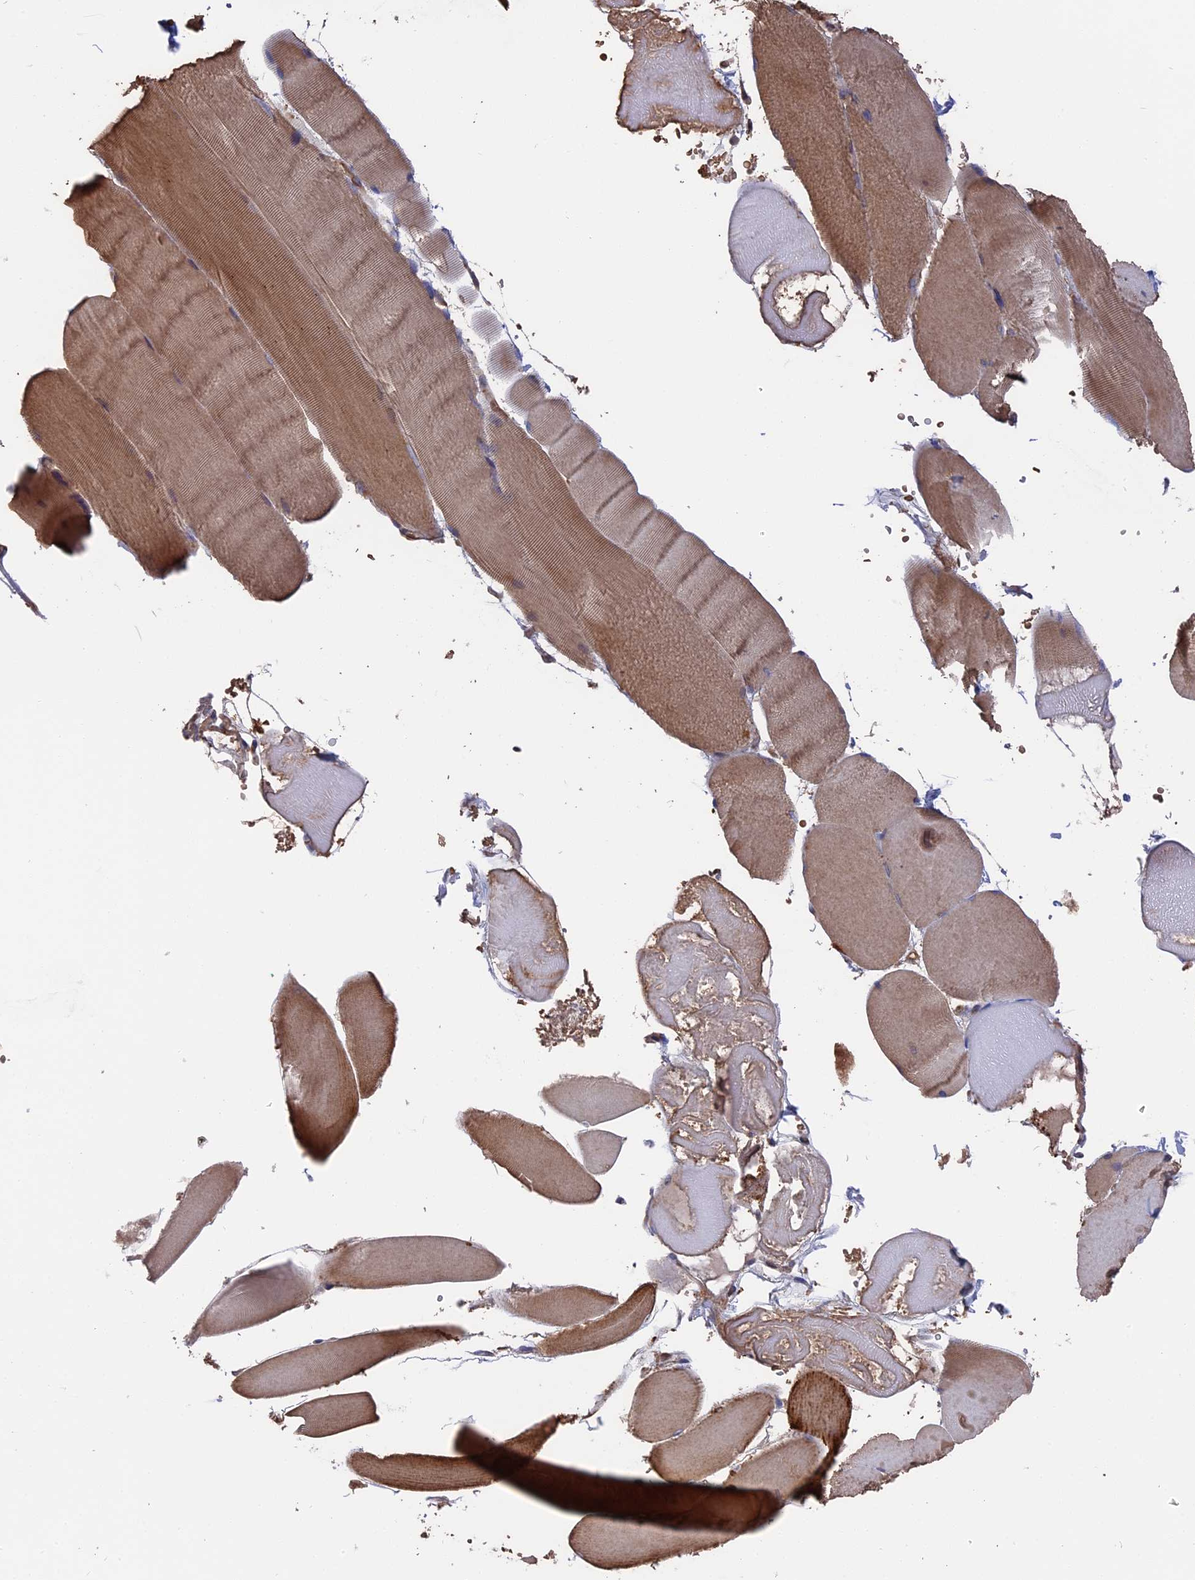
{"staining": {"intensity": "moderate", "quantity": ">75%", "location": "cytoplasmic/membranous"}, "tissue": "skeletal muscle", "cell_type": "Myocytes", "image_type": "normal", "snomed": [{"axis": "morphology", "description": "Normal tissue, NOS"}, {"axis": "topography", "description": "Skeletal muscle"}, {"axis": "topography", "description": "Head-Neck"}], "caption": "Moderate cytoplasmic/membranous positivity for a protein is present in approximately >75% of myocytes of unremarkable skeletal muscle using immunohistochemistry.", "gene": "TELO2", "patient": {"sex": "male", "age": 66}}